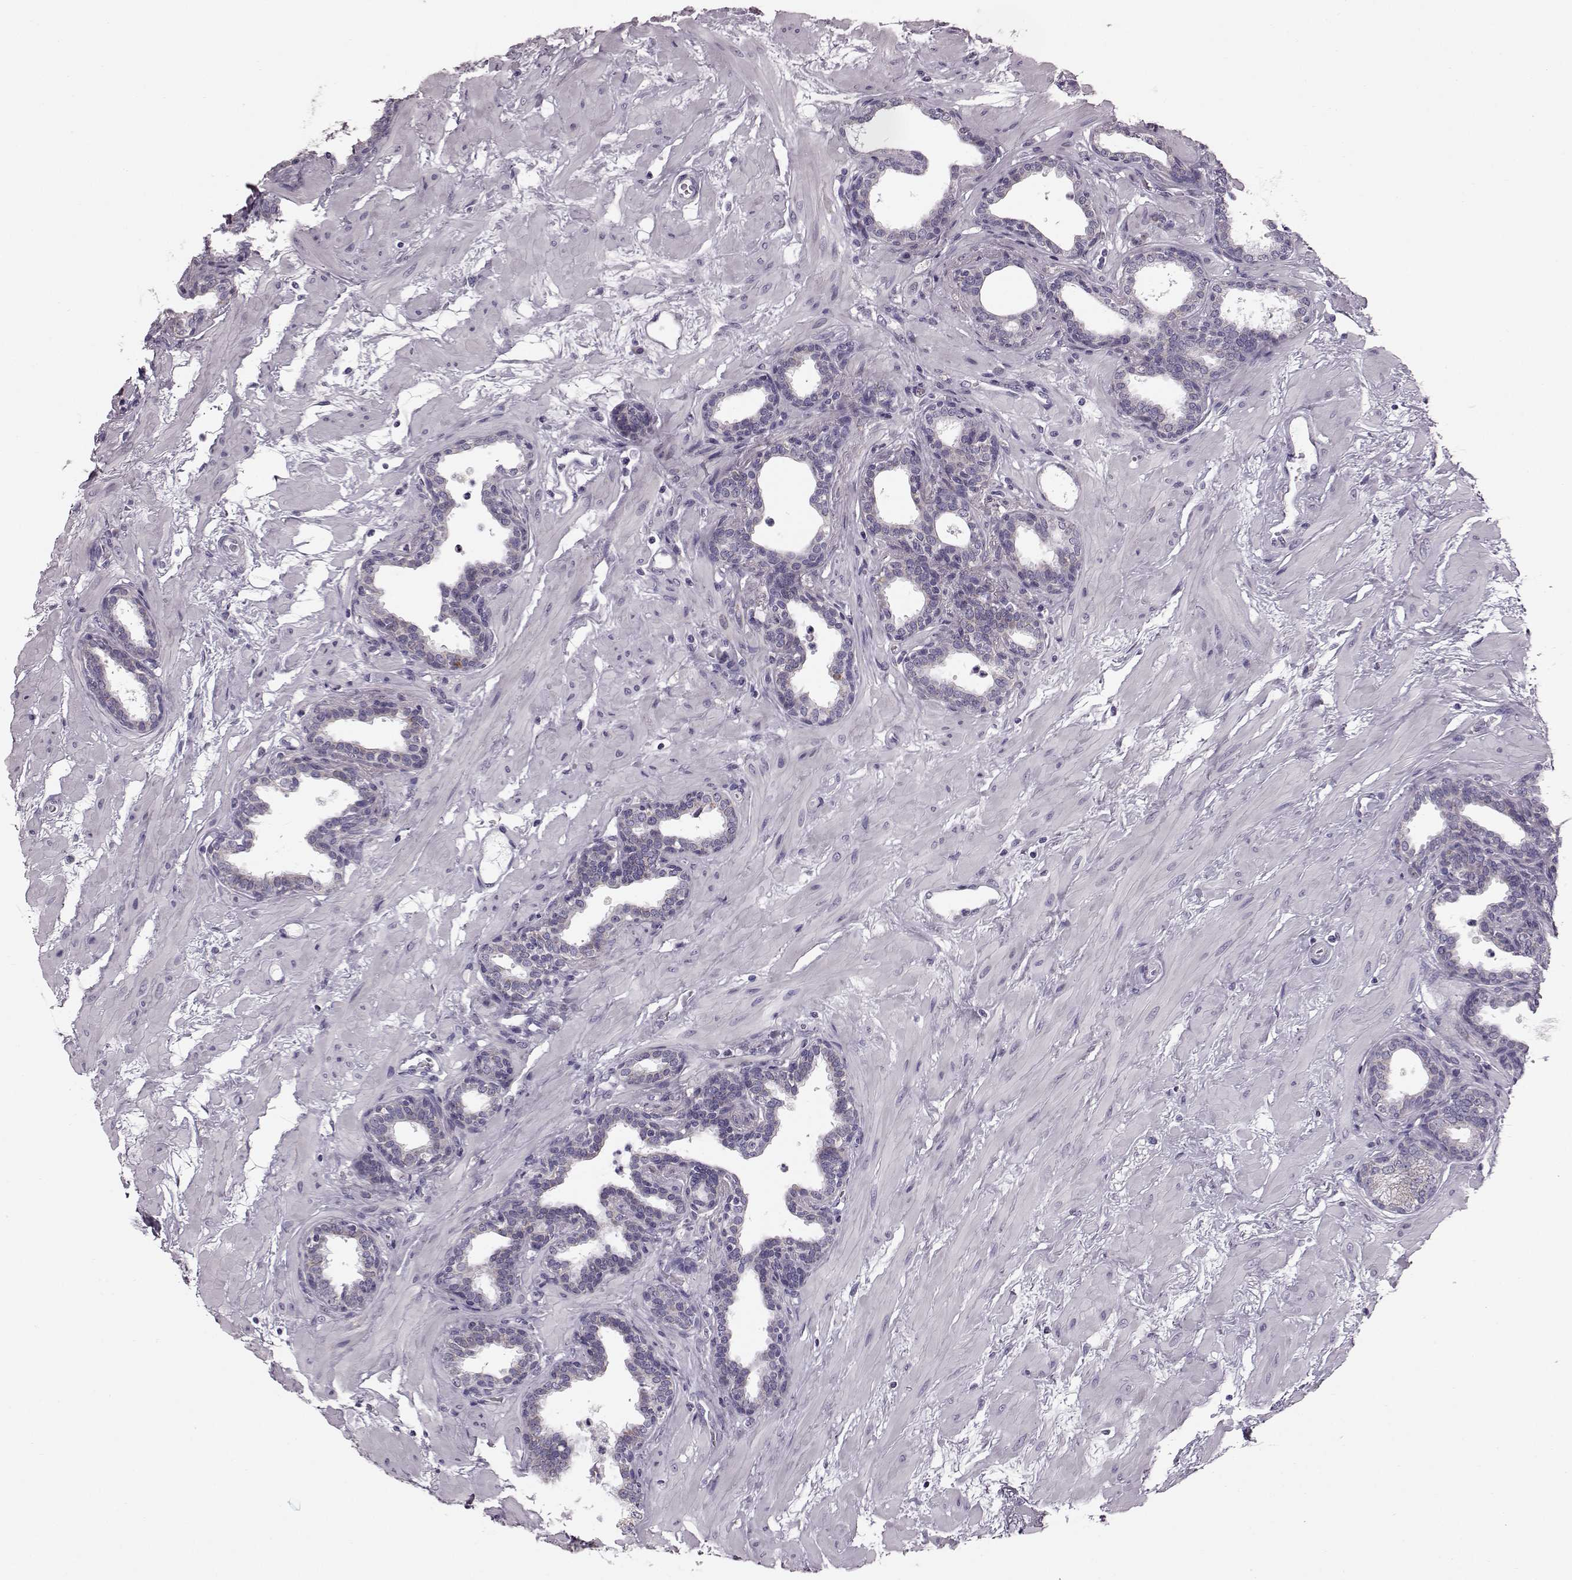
{"staining": {"intensity": "negative", "quantity": "none", "location": "none"}, "tissue": "prostate", "cell_type": "Glandular cells", "image_type": "normal", "snomed": [{"axis": "morphology", "description": "Normal tissue, NOS"}, {"axis": "topography", "description": "Prostate"}], "caption": "High power microscopy image of an IHC micrograph of normal prostate, revealing no significant staining in glandular cells.", "gene": "ATP5MF", "patient": {"sex": "male", "age": 37}}